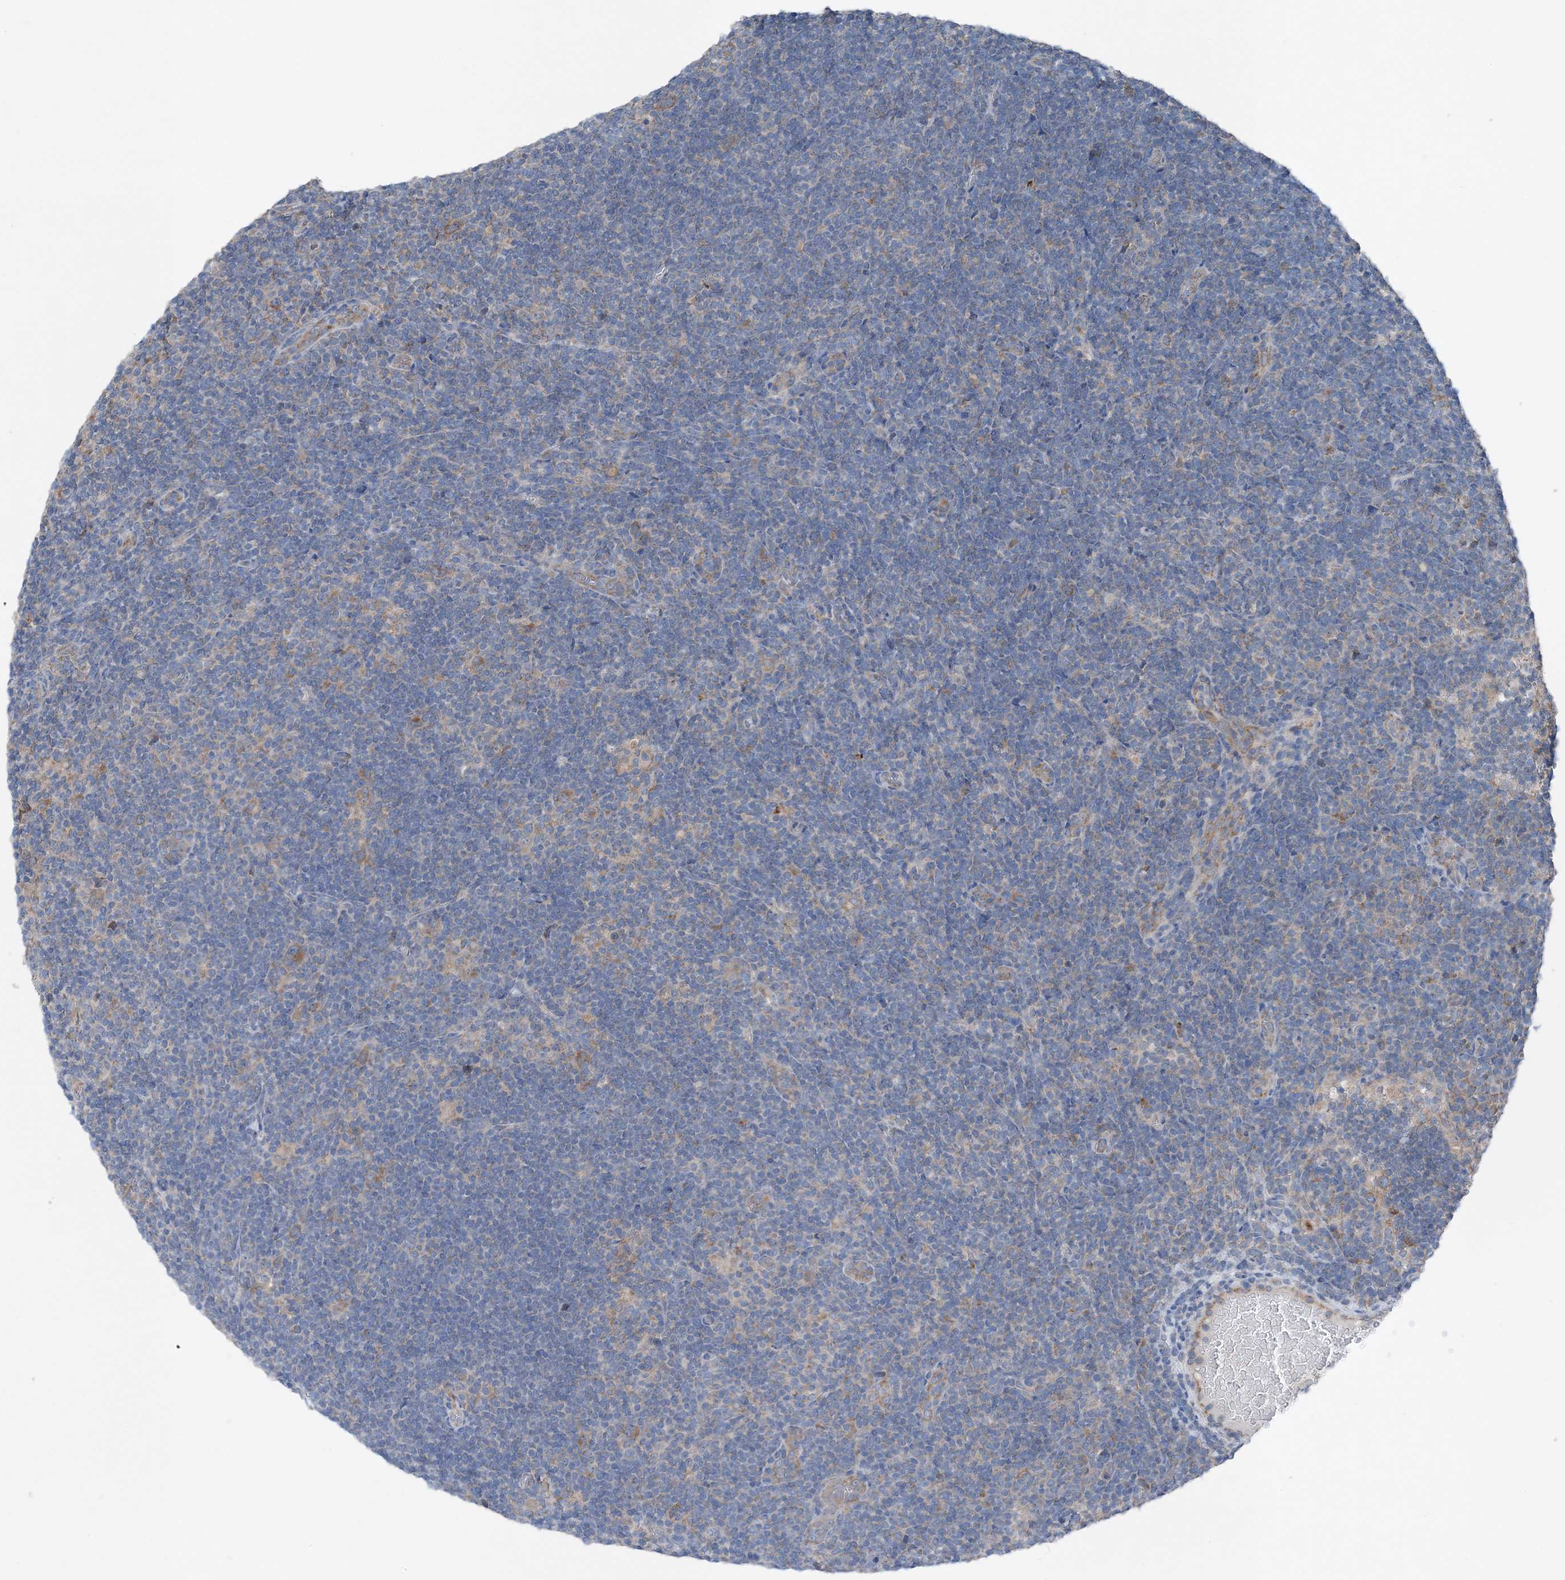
{"staining": {"intensity": "negative", "quantity": "none", "location": "none"}, "tissue": "lymphoma", "cell_type": "Tumor cells", "image_type": "cancer", "snomed": [{"axis": "morphology", "description": "Hodgkin's disease, NOS"}, {"axis": "topography", "description": "Lymph node"}], "caption": "Tumor cells show no significant expression in Hodgkin's disease.", "gene": "DHX30", "patient": {"sex": "female", "age": 57}}